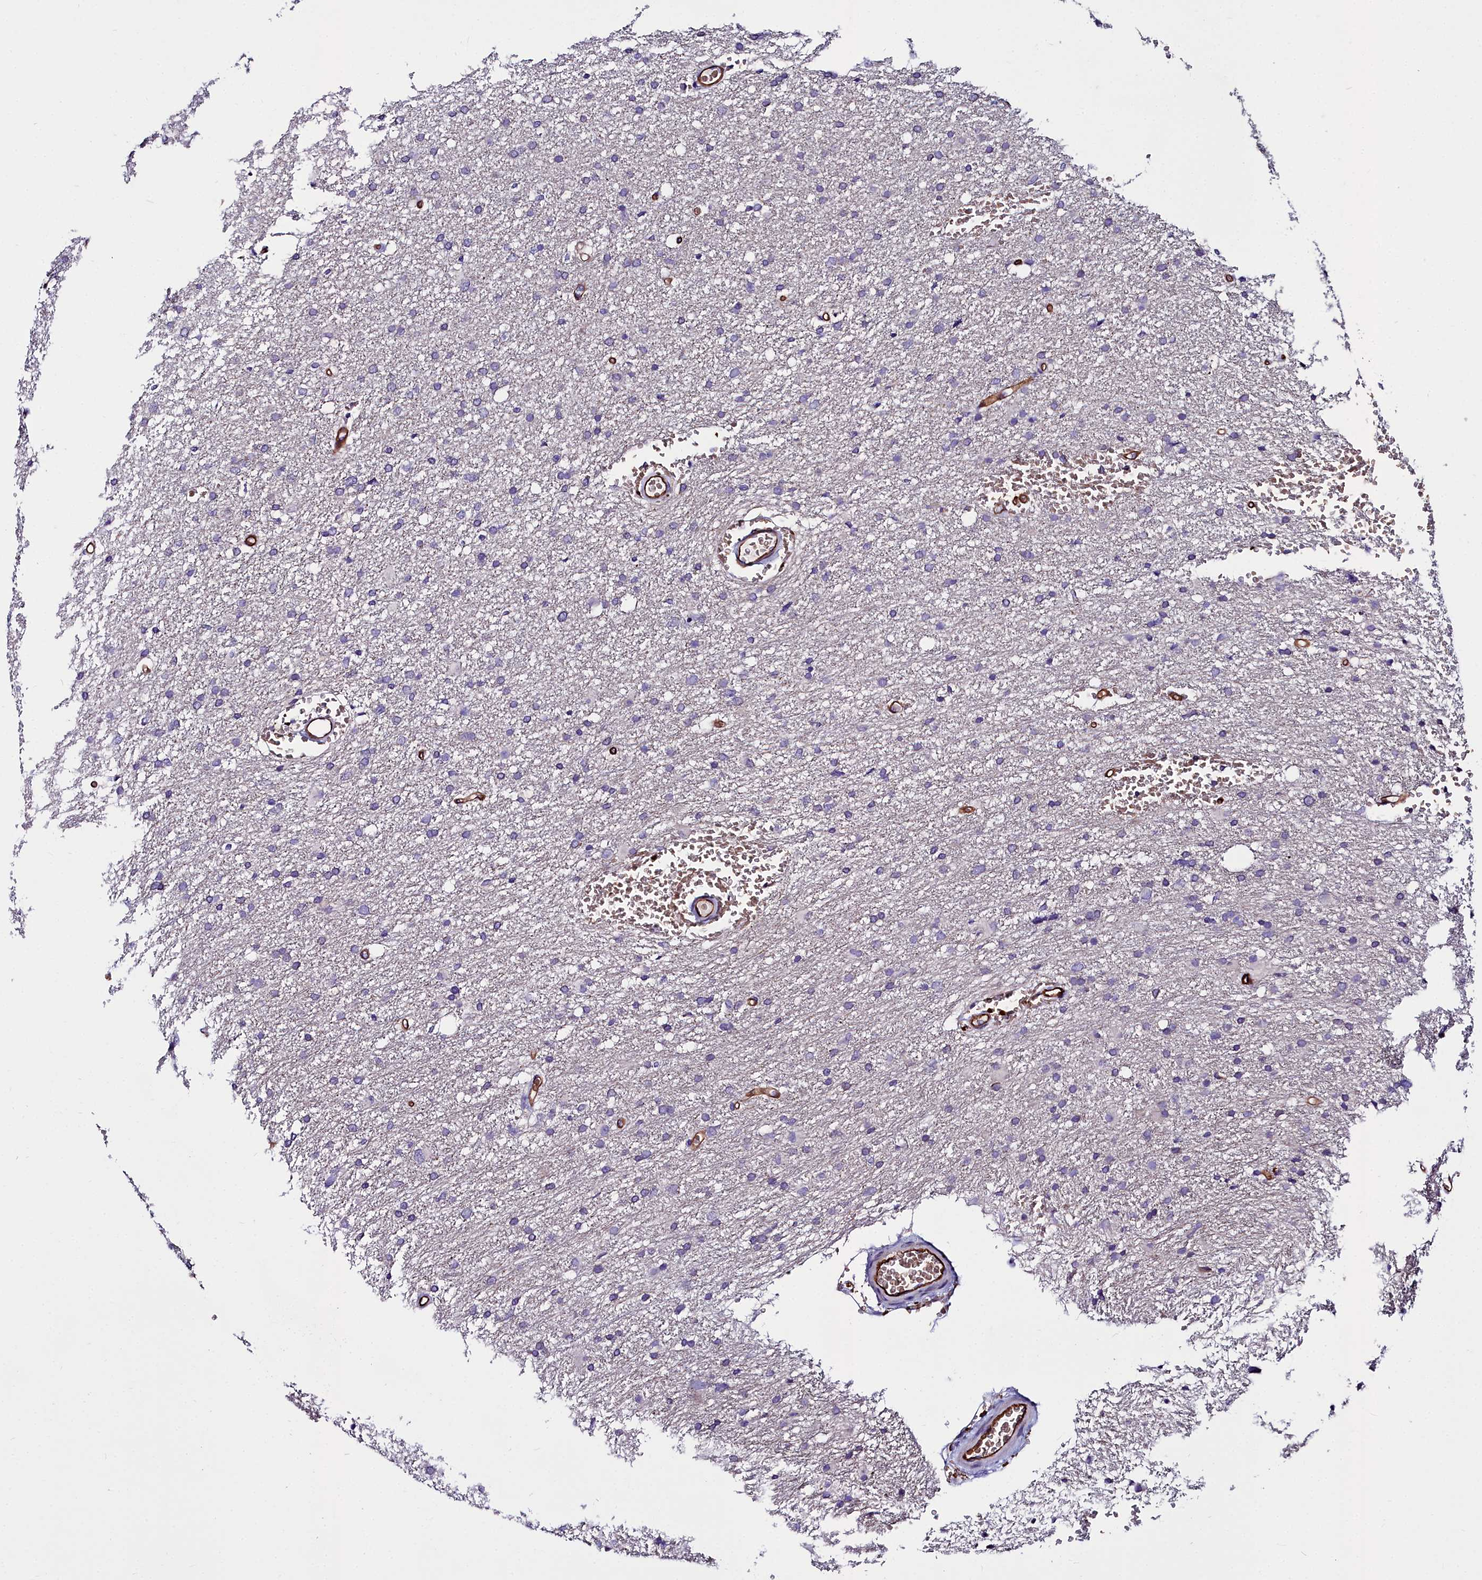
{"staining": {"intensity": "negative", "quantity": "none", "location": "none"}, "tissue": "glioma", "cell_type": "Tumor cells", "image_type": "cancer", "snomed": [{"axis": "morphology", "description": "Glioma, malignant, High grade"}, {"axis": "topography", "description": "Cerebral cortex"}], "caption": "Immunohistochemistry (IHC) micrograph of human glioma stained for a protein (brown), which exhibits no staining in tumor cells. The staining is performed using DAB brown chromogen with nuclei counter-stained in using hematoxylin.", "gene": "CYP4F11", "patient": {"sex": "female", "age": 36}}